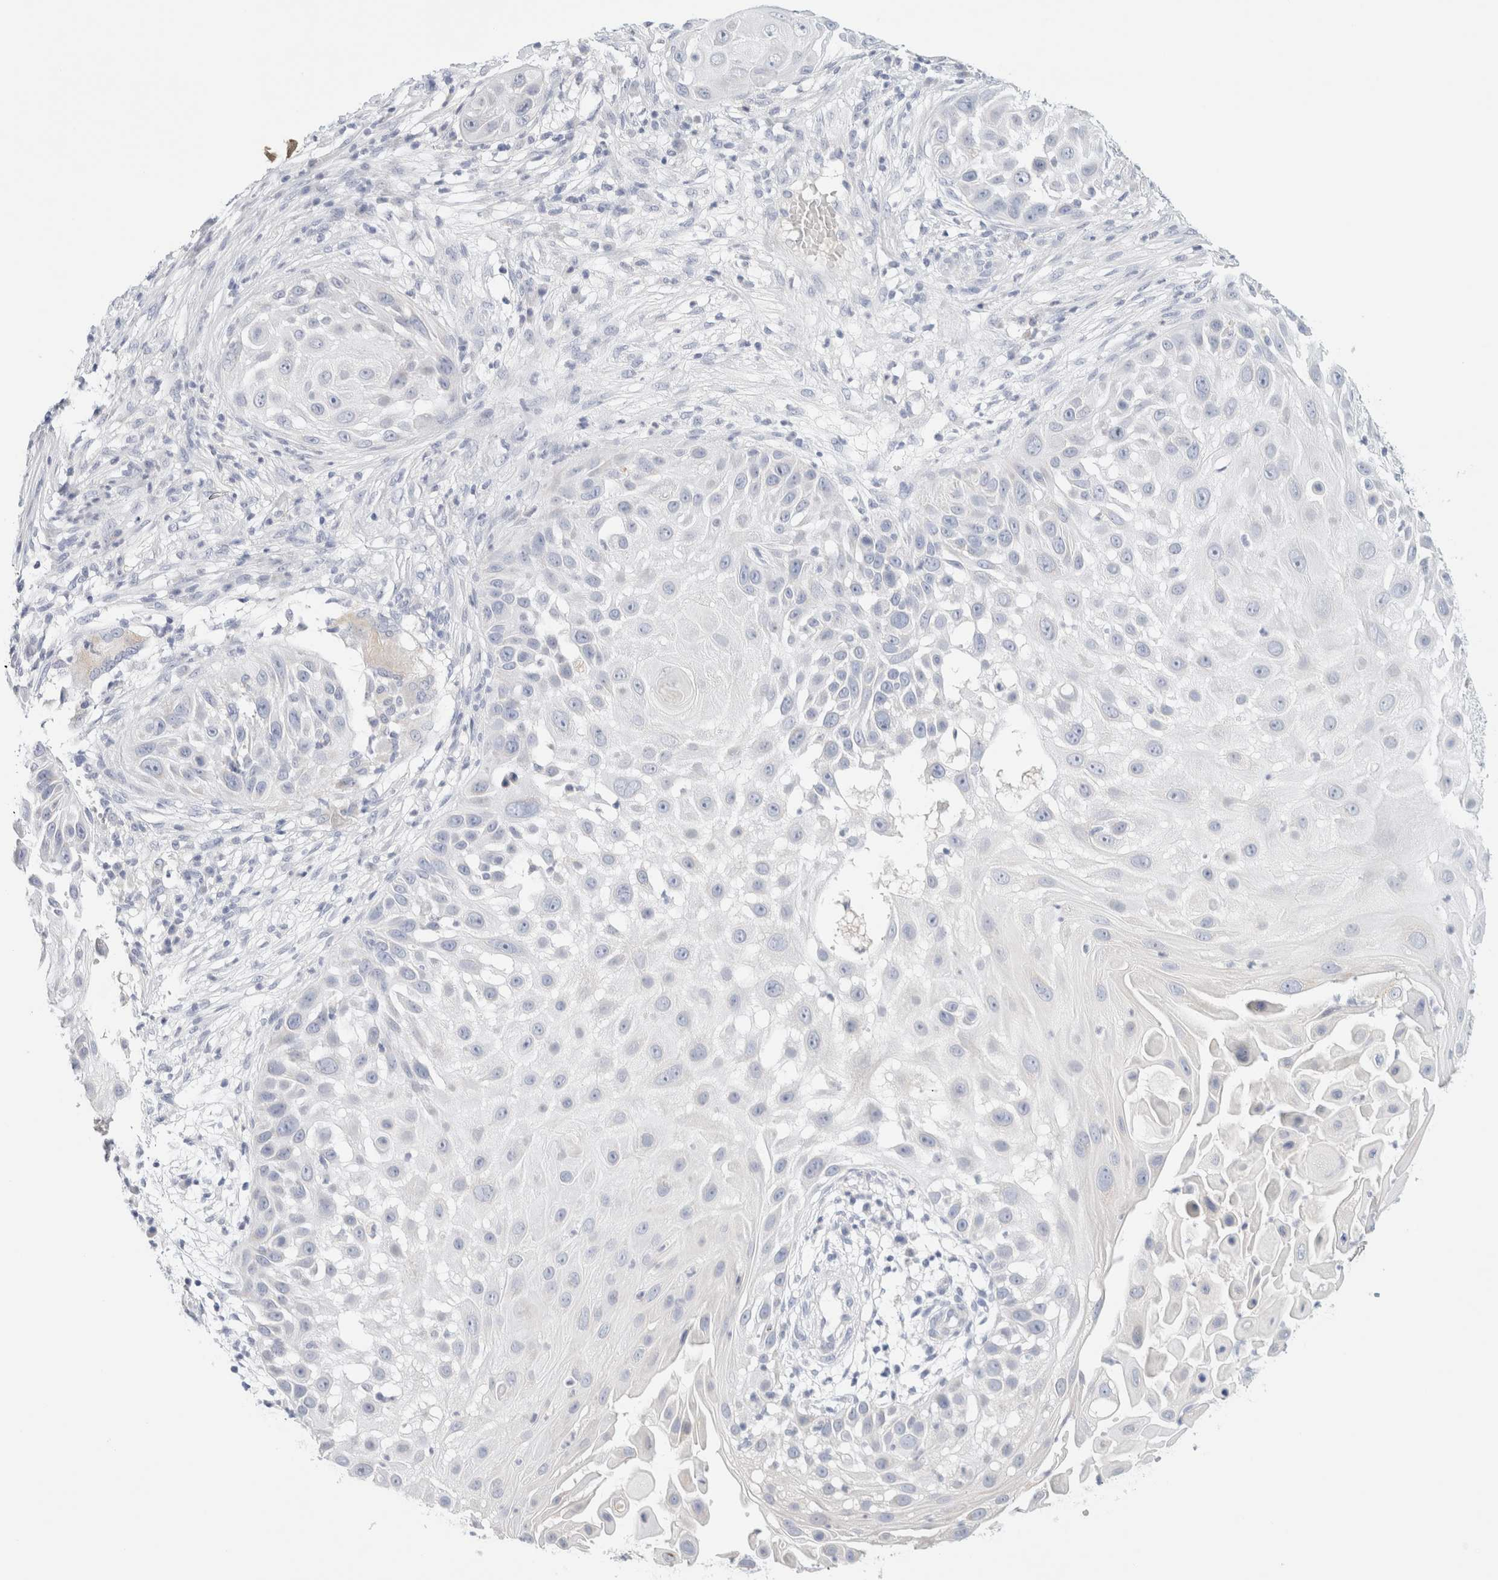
{"staining": {"intensity": "negative", "quantity": "none", "location": "none"}, "tissue": "skin cancer", "cell_type": "Tumor cells", "image_type": "cancer", "snomed": [{"axis": "morphology", "description": "Squamous cell carcinoma, NOS"}, {"axis": "topography", "description": "Skin"}], "caption": "Squamous cell carcinoma (skin) was stained to show a protein in brown. There is no significant expression in tumor cells.", "gene": "HEXD", "patient": {"sex": "female", "age": 44}}